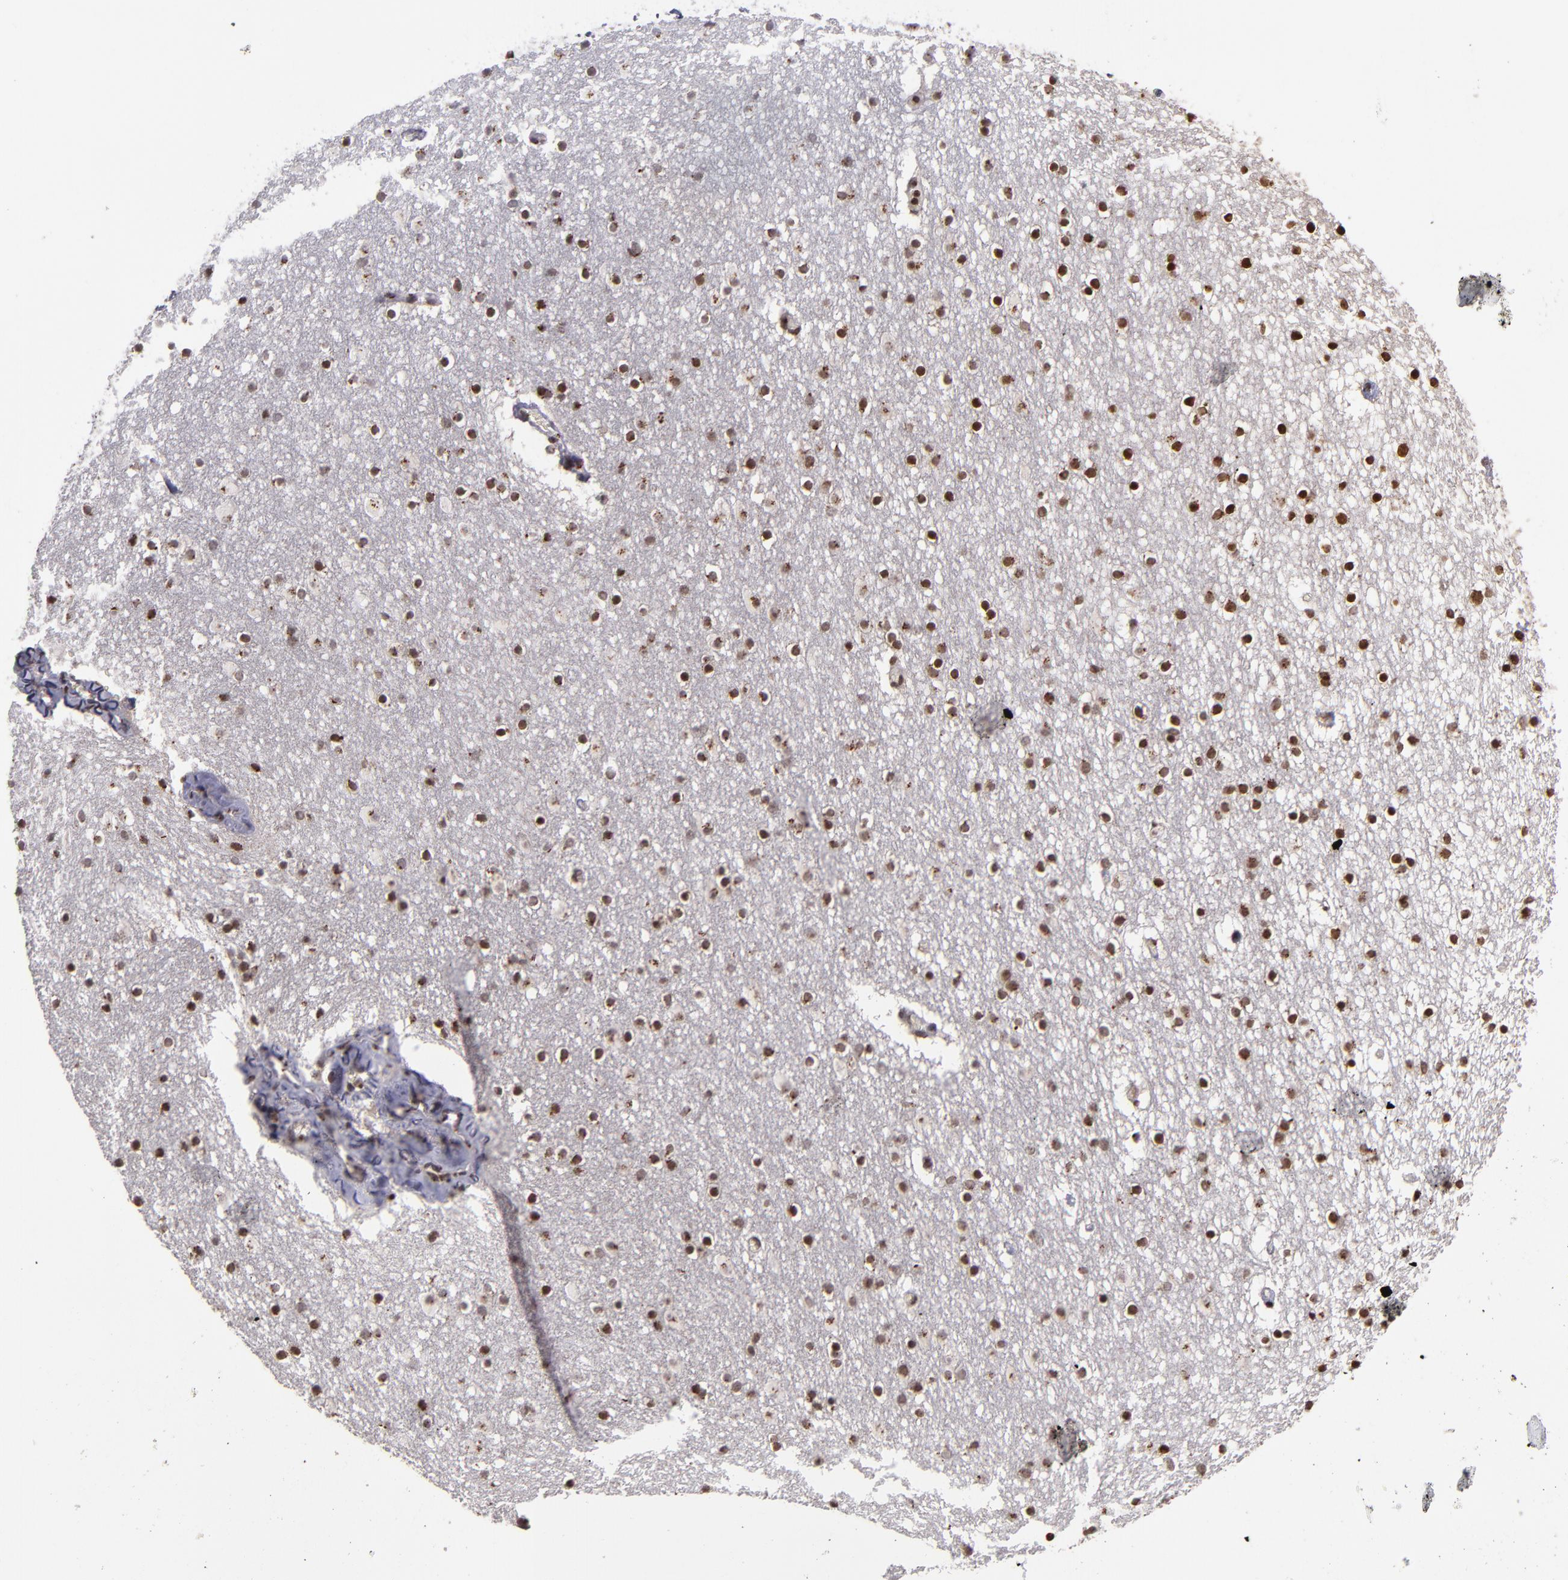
{"staining": {"intensity": "moderate", "quantity": ">75%", "location": "nuclear"}, "tissue": "caudate", "cell_type": "Glial cells", "image_type": "normal", "snomed": [{"axis": "morphology", "description": "Normal tissue, NOS"}, {"axis": "topography", "description": "Lateral ventricle wall"}], "caption": "Glial cells reveal medium levels of moderate nuclear expression in about >75% of cells in normal human caudate. Using DAB (brown) and hematoxylin (blue) stains, captured at high magnification using brightfield microscopy.", "gene": "CSDC2", "patient": {"sex": "male", "age": 45}}